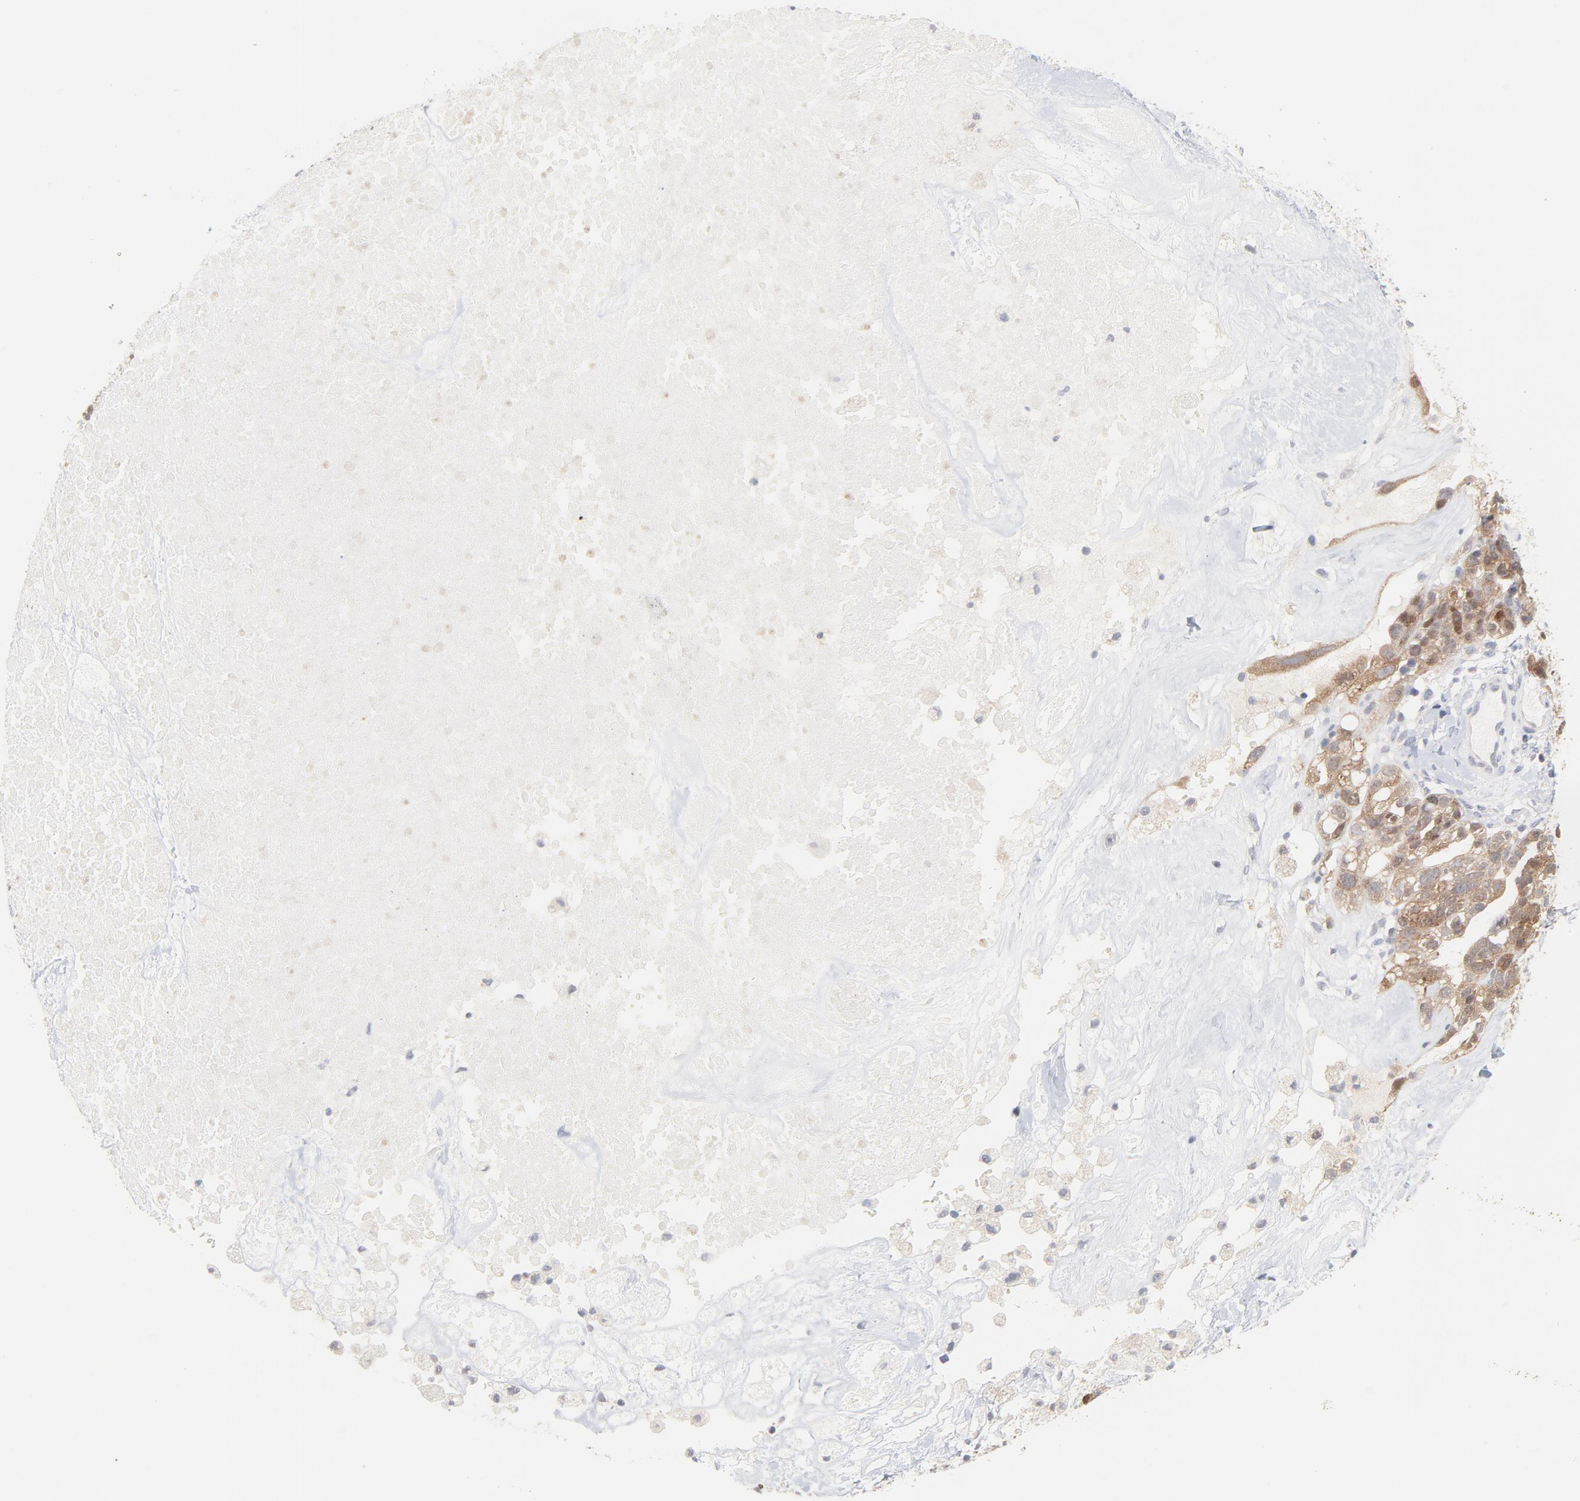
{"staining": {"intensity": "weak", "quantity": ">75%", "location": "cytoplasmic/membranous"}, "tissue": "ovarian cancer", "cell_type": "Tumor cells", "image_type": "cancer", "snomed": [{"axis": "morphology", "description": "Cystadenocarcinoma, serous, NOS"}, {"axis": "topography", "description": "Ovary"}], "caption": "A brown stain labels weak cytoplasmic/membranous expression of a protein in ovarian cancer tumor cells.", "gene": "UBL4A", "patient": {"sex": "female", "age": 66}}